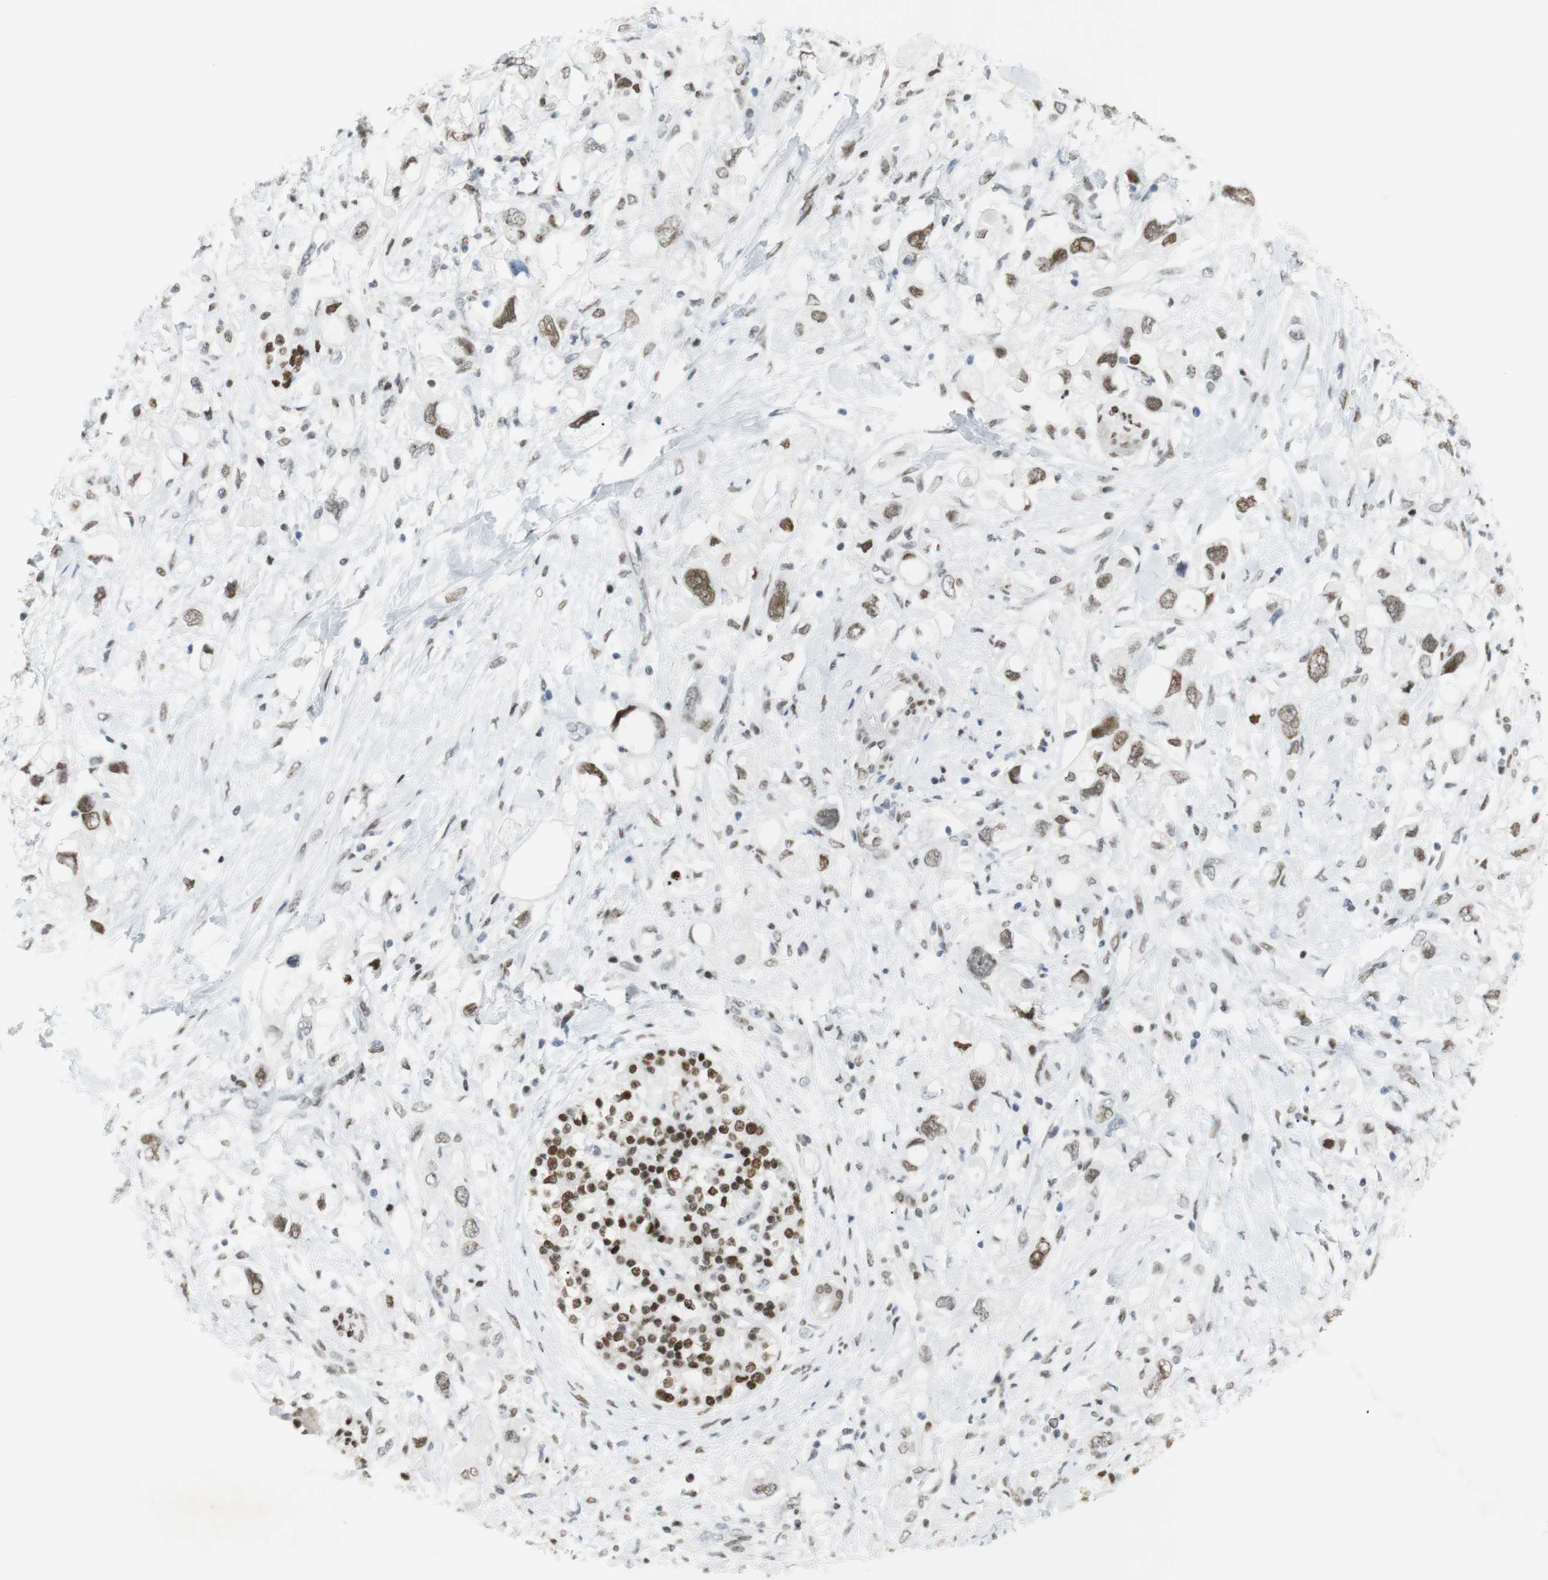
{"staining": {"intensity": "moderate", "quantity": ">75%", "location": "nuclear"}, "tissue": "pancreatic cancer", "cell_type": "Tumor cells", "image_type": "cancer", "snomed": [{"axis": "morphology", "description": "Adenocarcinoma, NOS"}, {"axis": "topography", "description": "Pancreas"}], "caption": "Moderate nuclear staining for a protein is appreciated in approximately >75% of tumor cells of pancreatic cancer (adenocarcinoma) using IHC.", "gene": "BMI1", "patient": {"sex": "female", "age": 56}}